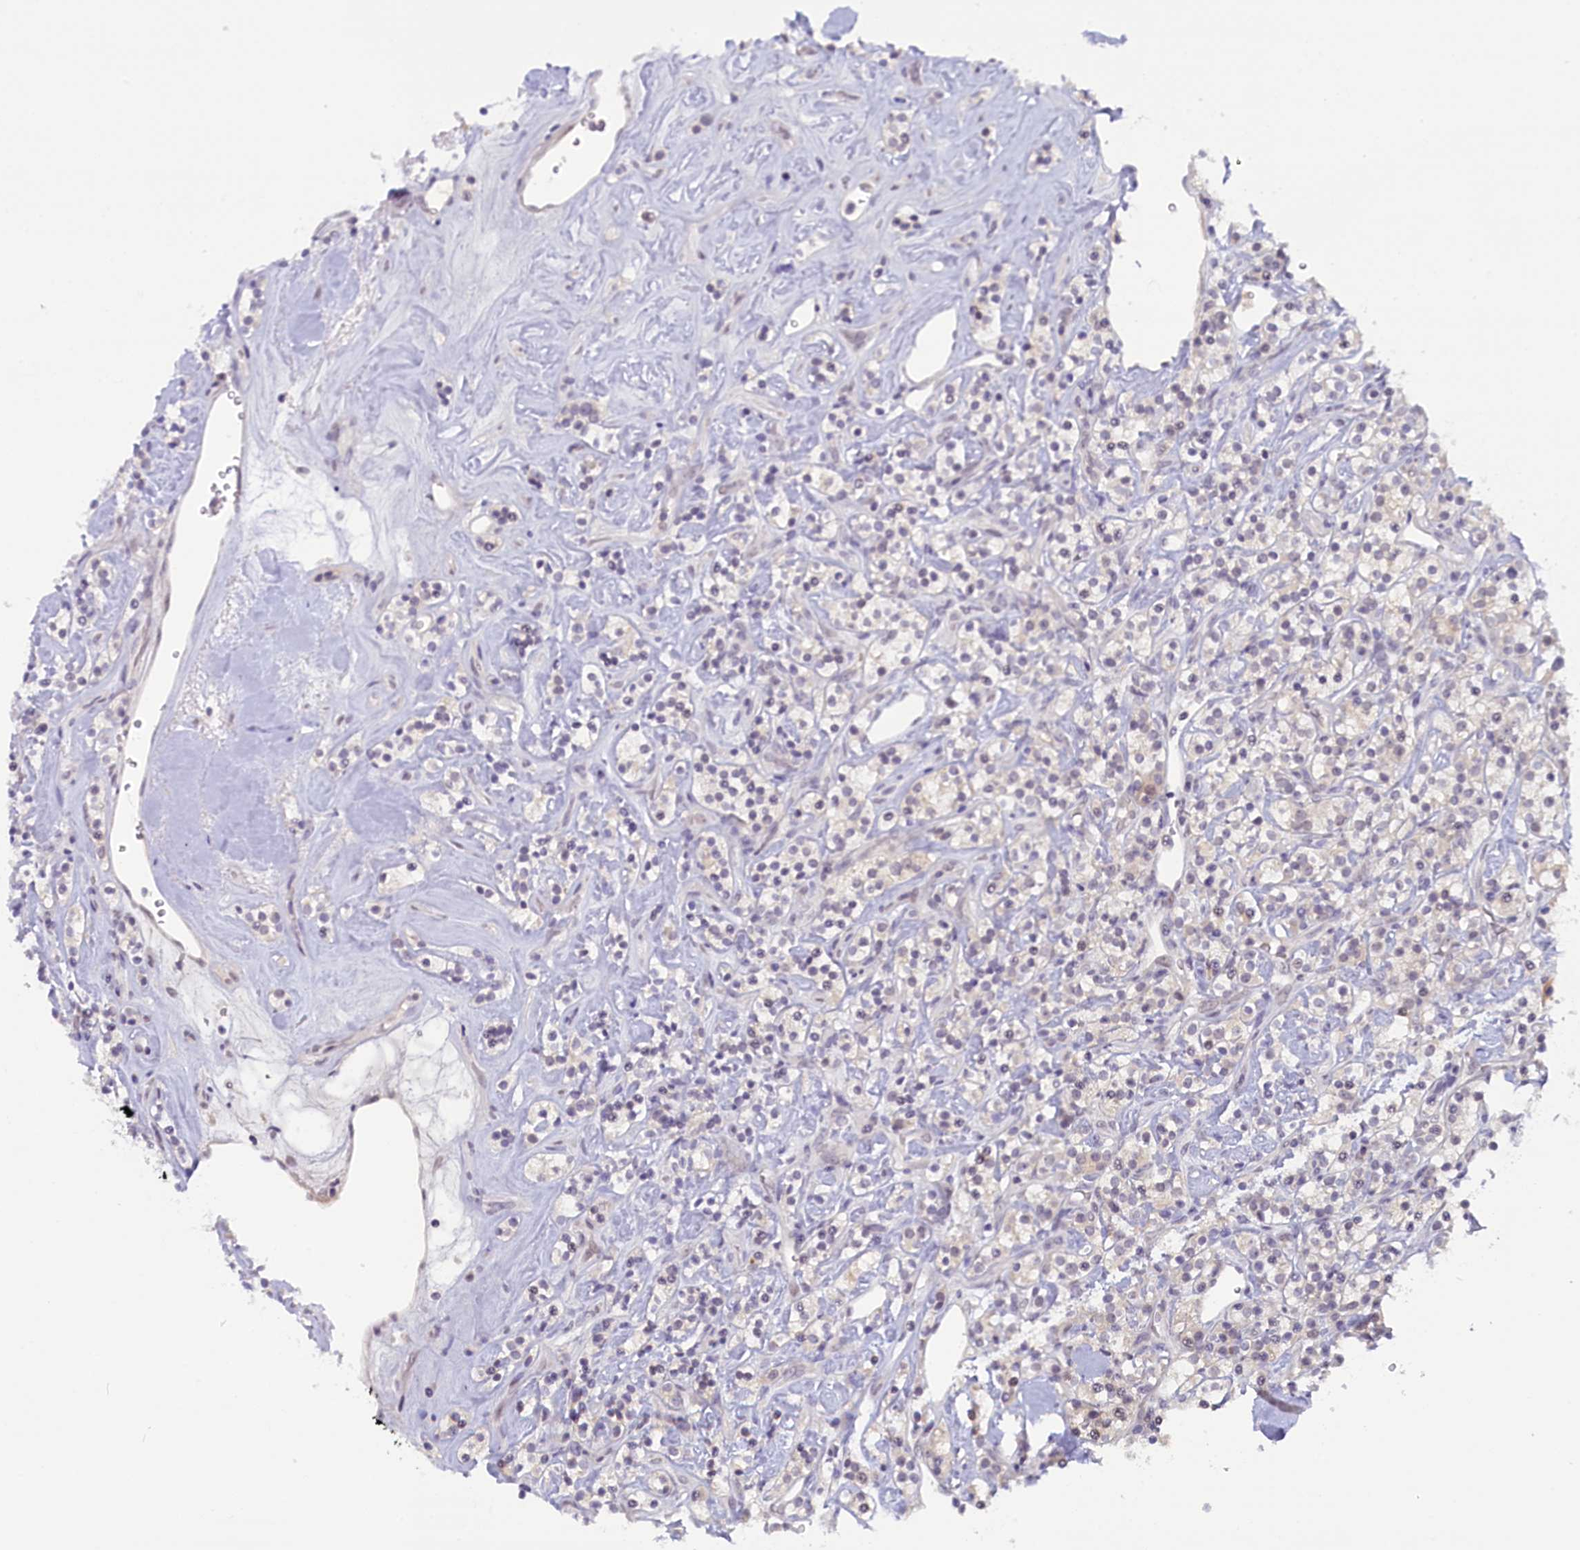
{"staining": {"intensity": "weak", "quantity": "25%-75%", "location": "cytoplasmic/membranous,nuclear"}, "tissue": "renal cancer", "cell_type": "Tumor cells", "image_type": "cancer", "snomed": [{"axis": "morphology", "description": "Adenocarcinoma, NOS"}, {"axis": "topography", "description": "Kidney"}], "caption": "Protein expression analysis of human renal cancer reveals weak cytoplasmic/membranous and nuclear expression in approximately 25%-75% of tumor cells.", "gene": "CRAMP1", "patient": {"sex": "male", "age": 77}}